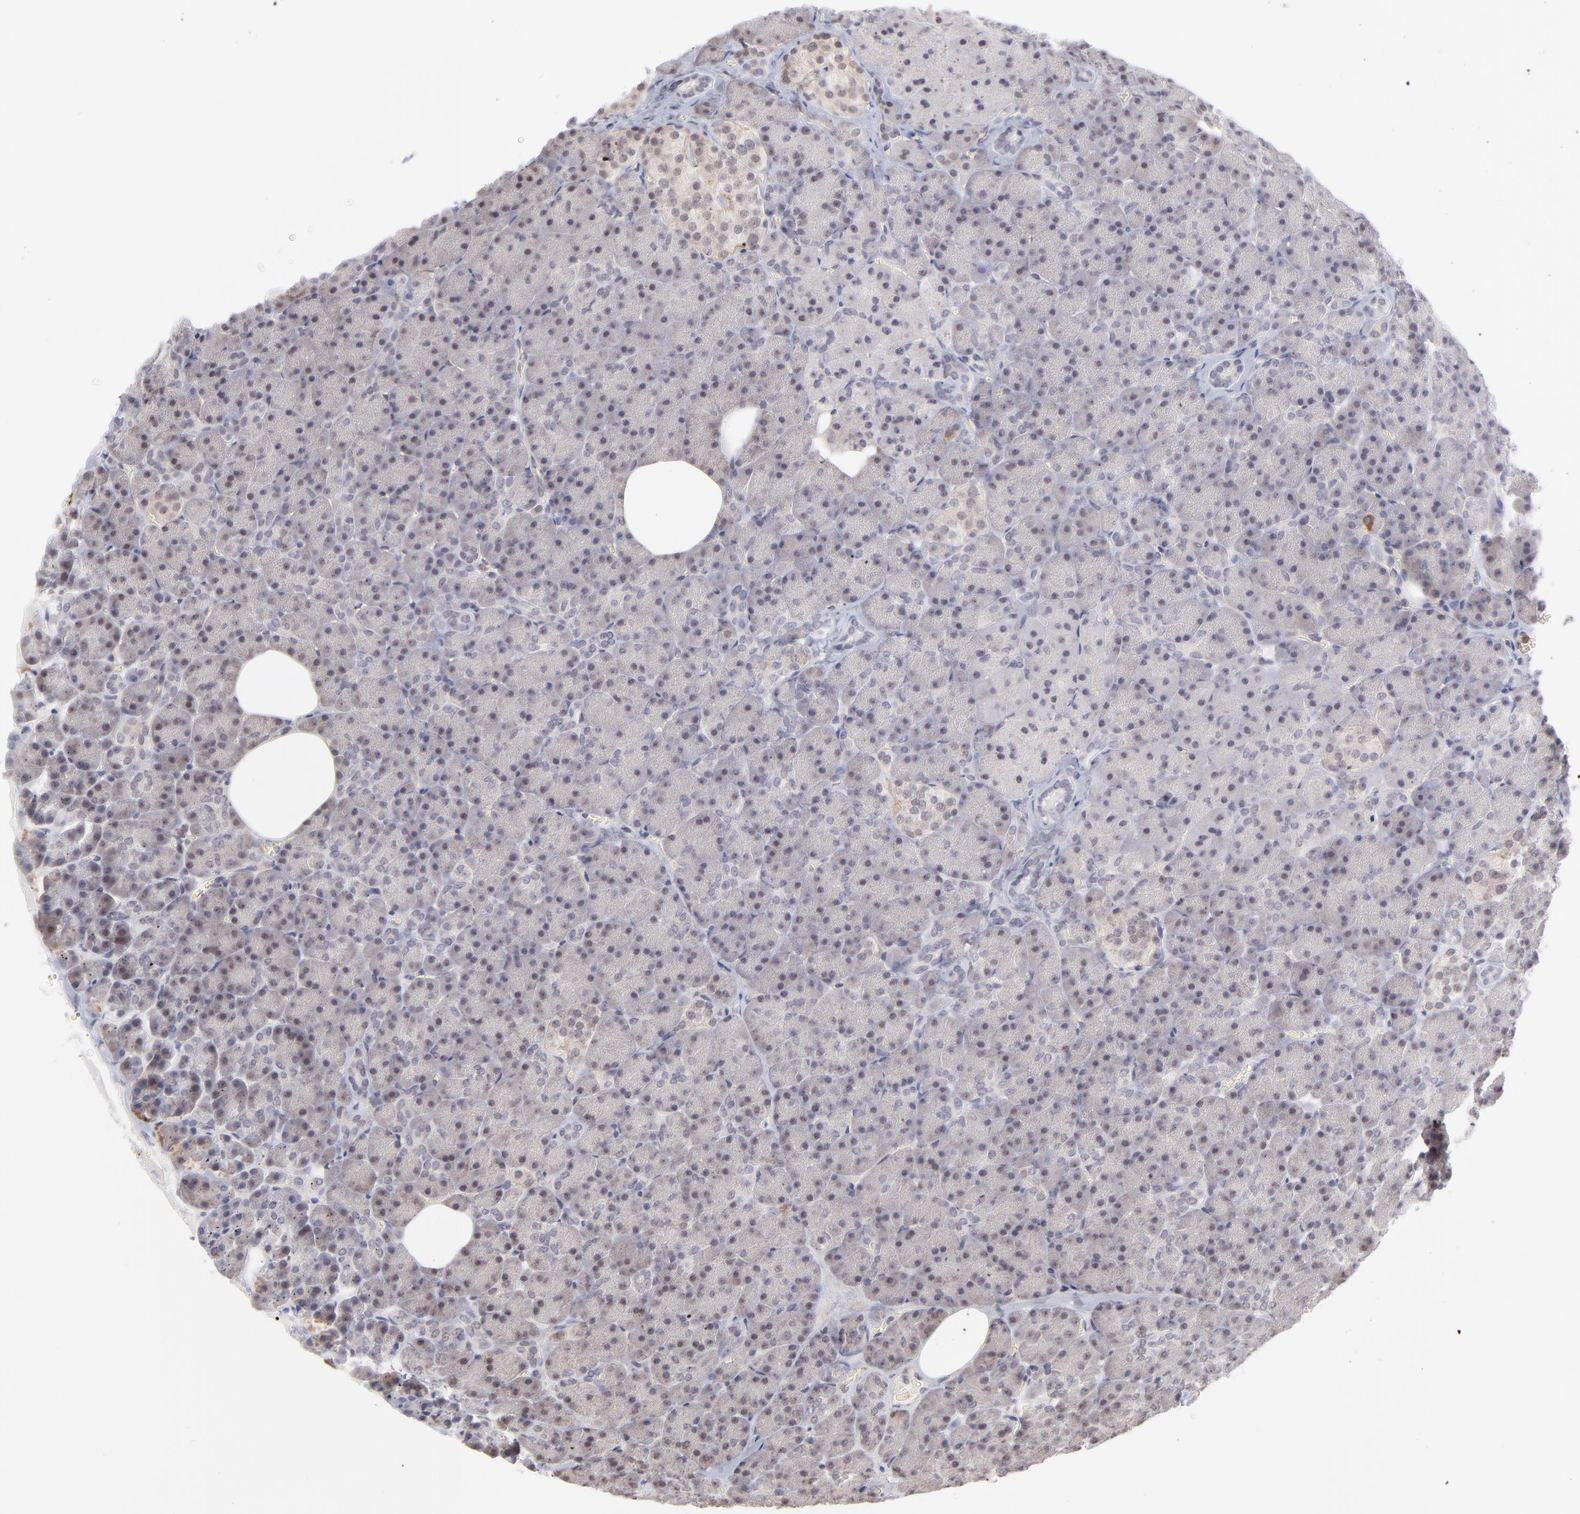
{"staining": {"intensity": "weak", "quantity": "<25%", "location": "cytoplasmic/membranous"}, "tissue": "pancreas", "cell_type": "Exocrine glandular cells", "image_type": "normal", "snomed": [{"axis": "morphology", "description": "Normal tissue, NOS"}, {"axis": "topography", "description": "Pancreas"}], "caption": "Immunohistochemical staining of benign human pancreas demonstrates no significant staining in exocrine glandular cells. Brightfield microscopy of immunohistochemistry (IHC) stained with DAB (3,3'-diaminobenzidine) (brown) and hematoxylin (blue), captured at high magnification.", "gene": "OAS1", "patient": {"sex": "female", "age": 35}}